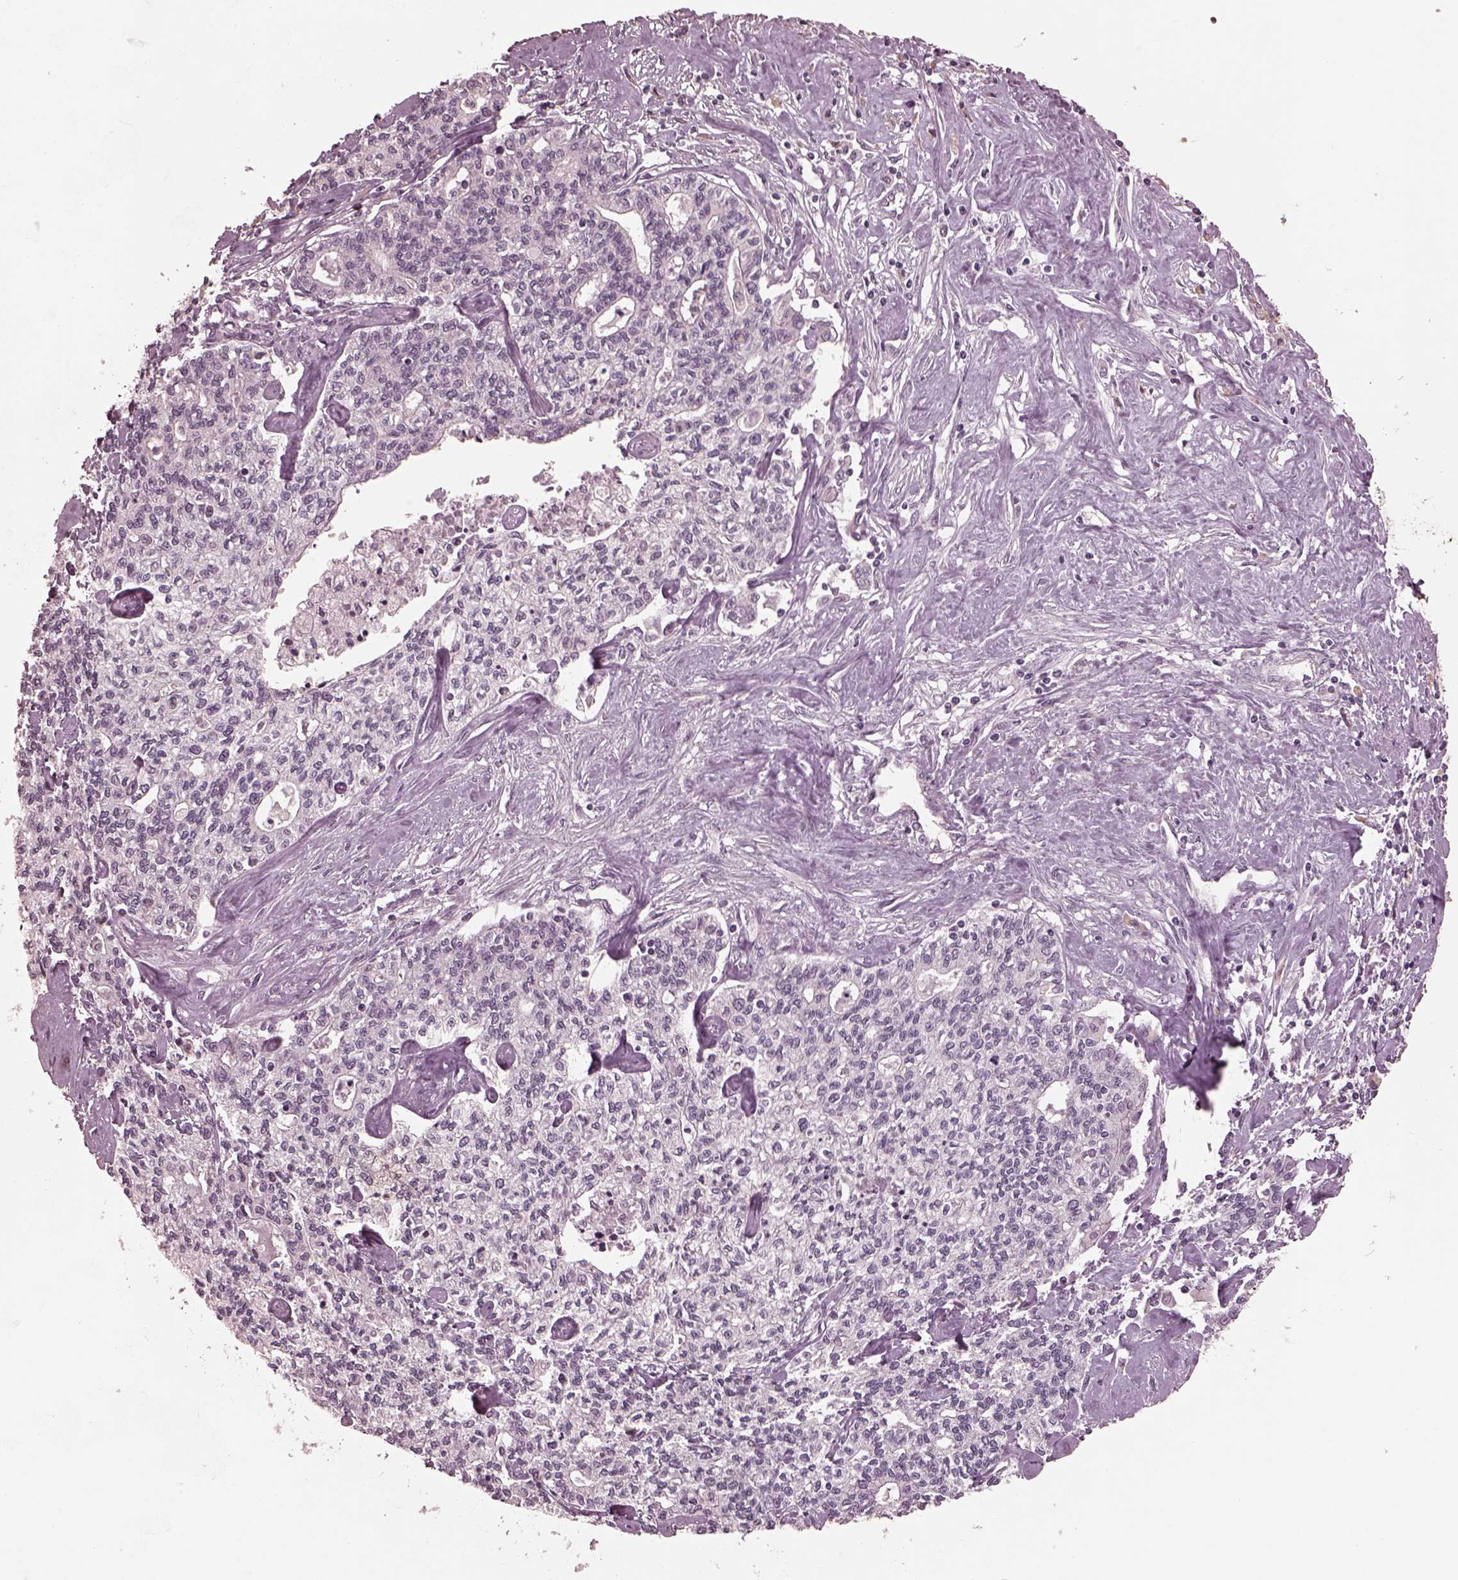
{"staining": {"intensity": "negative", "quantity": "none", "location": "none"}, "tissue": "liver cancer", "cell_type": "Tumor cells", "image_type": "cancer", "snomed": [{"axis": "morphology", "description": "Cholangiocarcinoma"}, {"axis": "topography", "description": "Liver"}], "caption": "Immunohistochemical staining of human cholangiocarcinoma (liver) demonstrates no significant expression in tumor cells.", "gene": "RCVRN", "patient": {"sex": "female", "age": 61}}